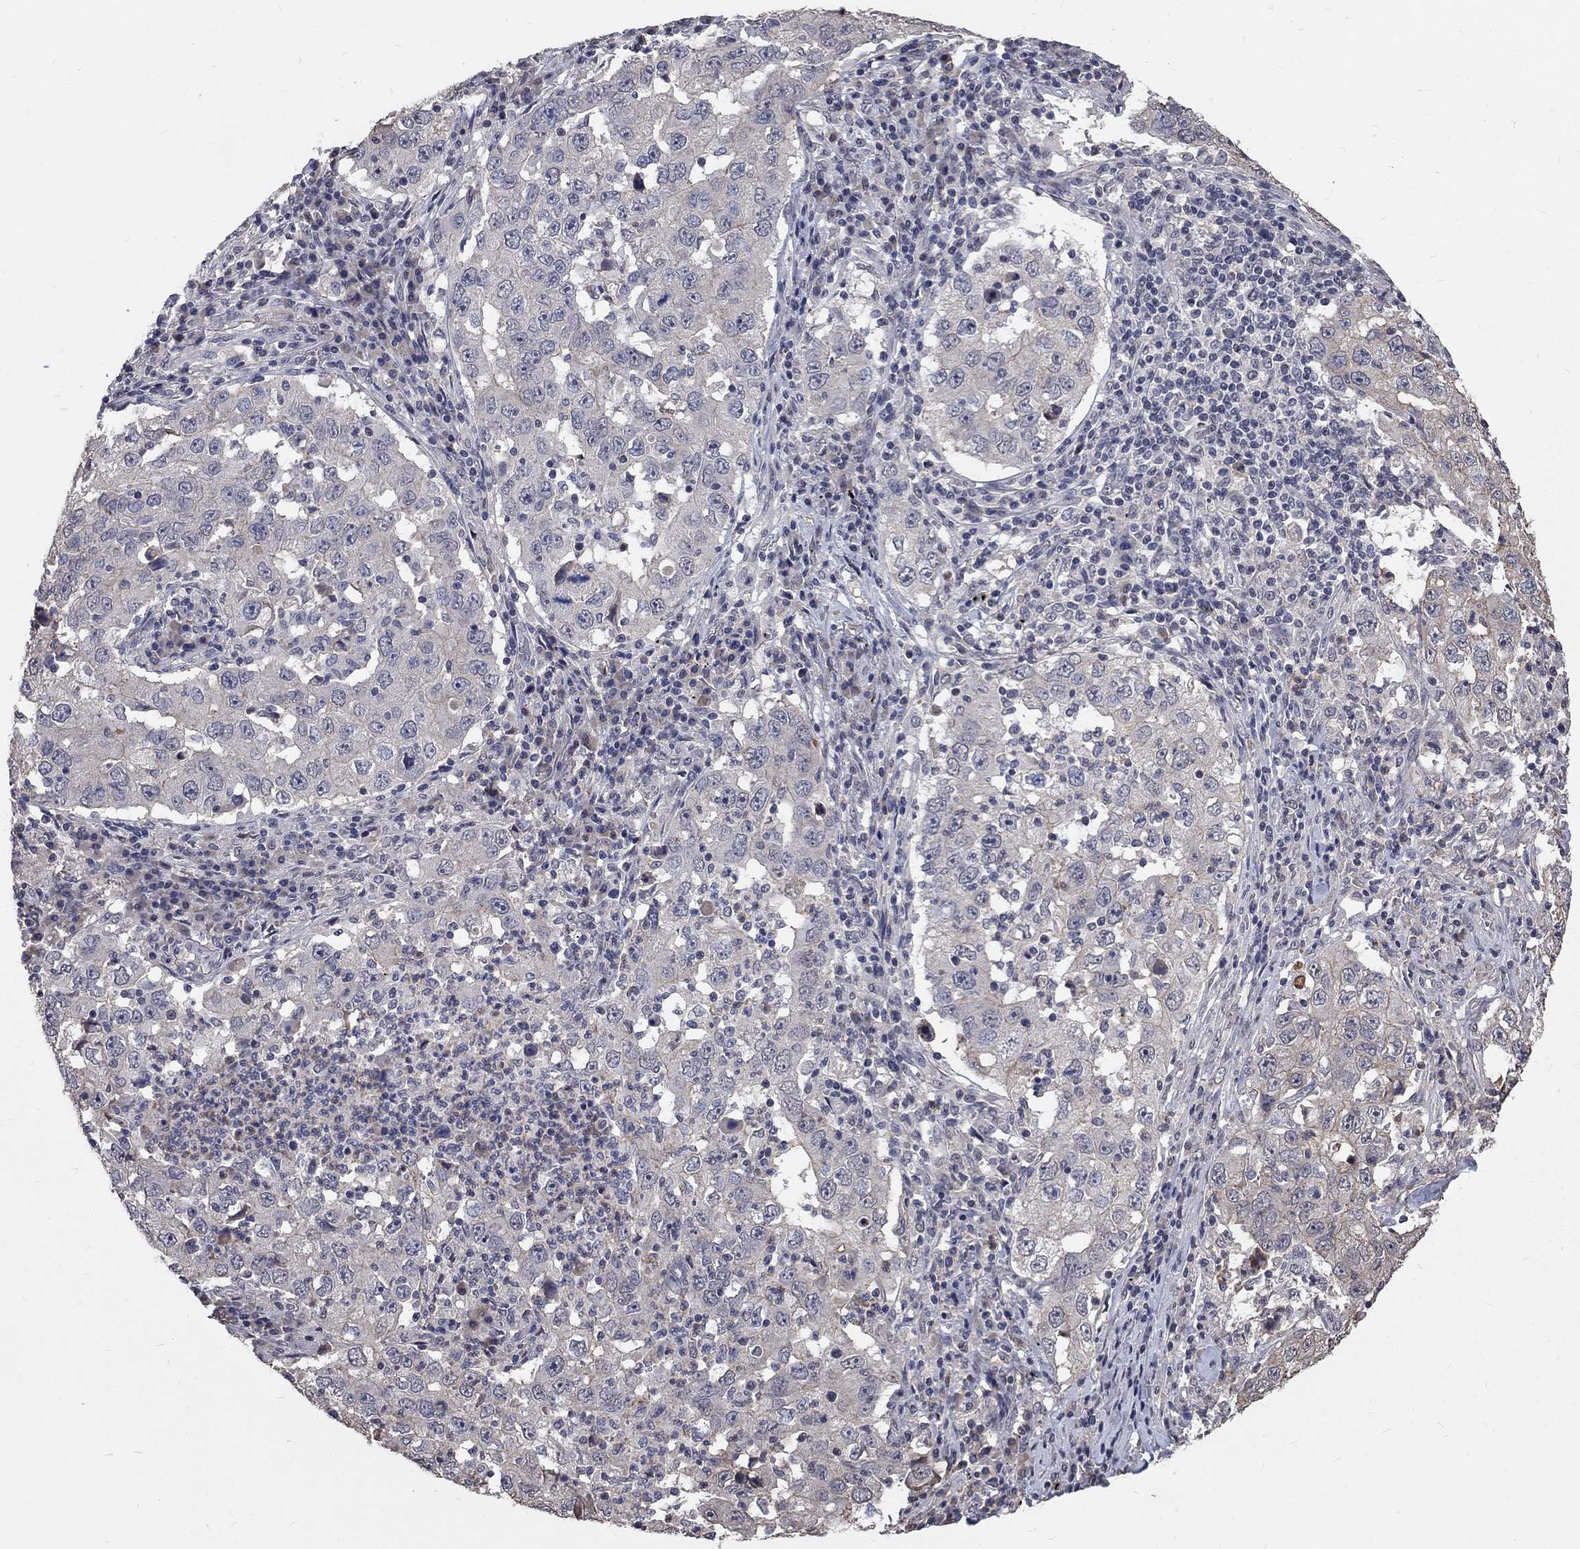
{"staining": {"intensity": "negative", "quantity": "none", "location": "none"}, "tissue": "lung cancer", "cell_type": "Tumor cells", "image_type": "cancer", "snomed": [{"axis": "morphology", "description": "Adenocarcinoma, NOS"}, {"axis": "topography", "description": "Lung"}], "caption": "Lung adenocarcinoma stained for a protein using immunohistochemistry (IHC) exhibits no positivity tumor cells.", "gene": "CHST5", "patient": {"sex": "male", "age": 73}}